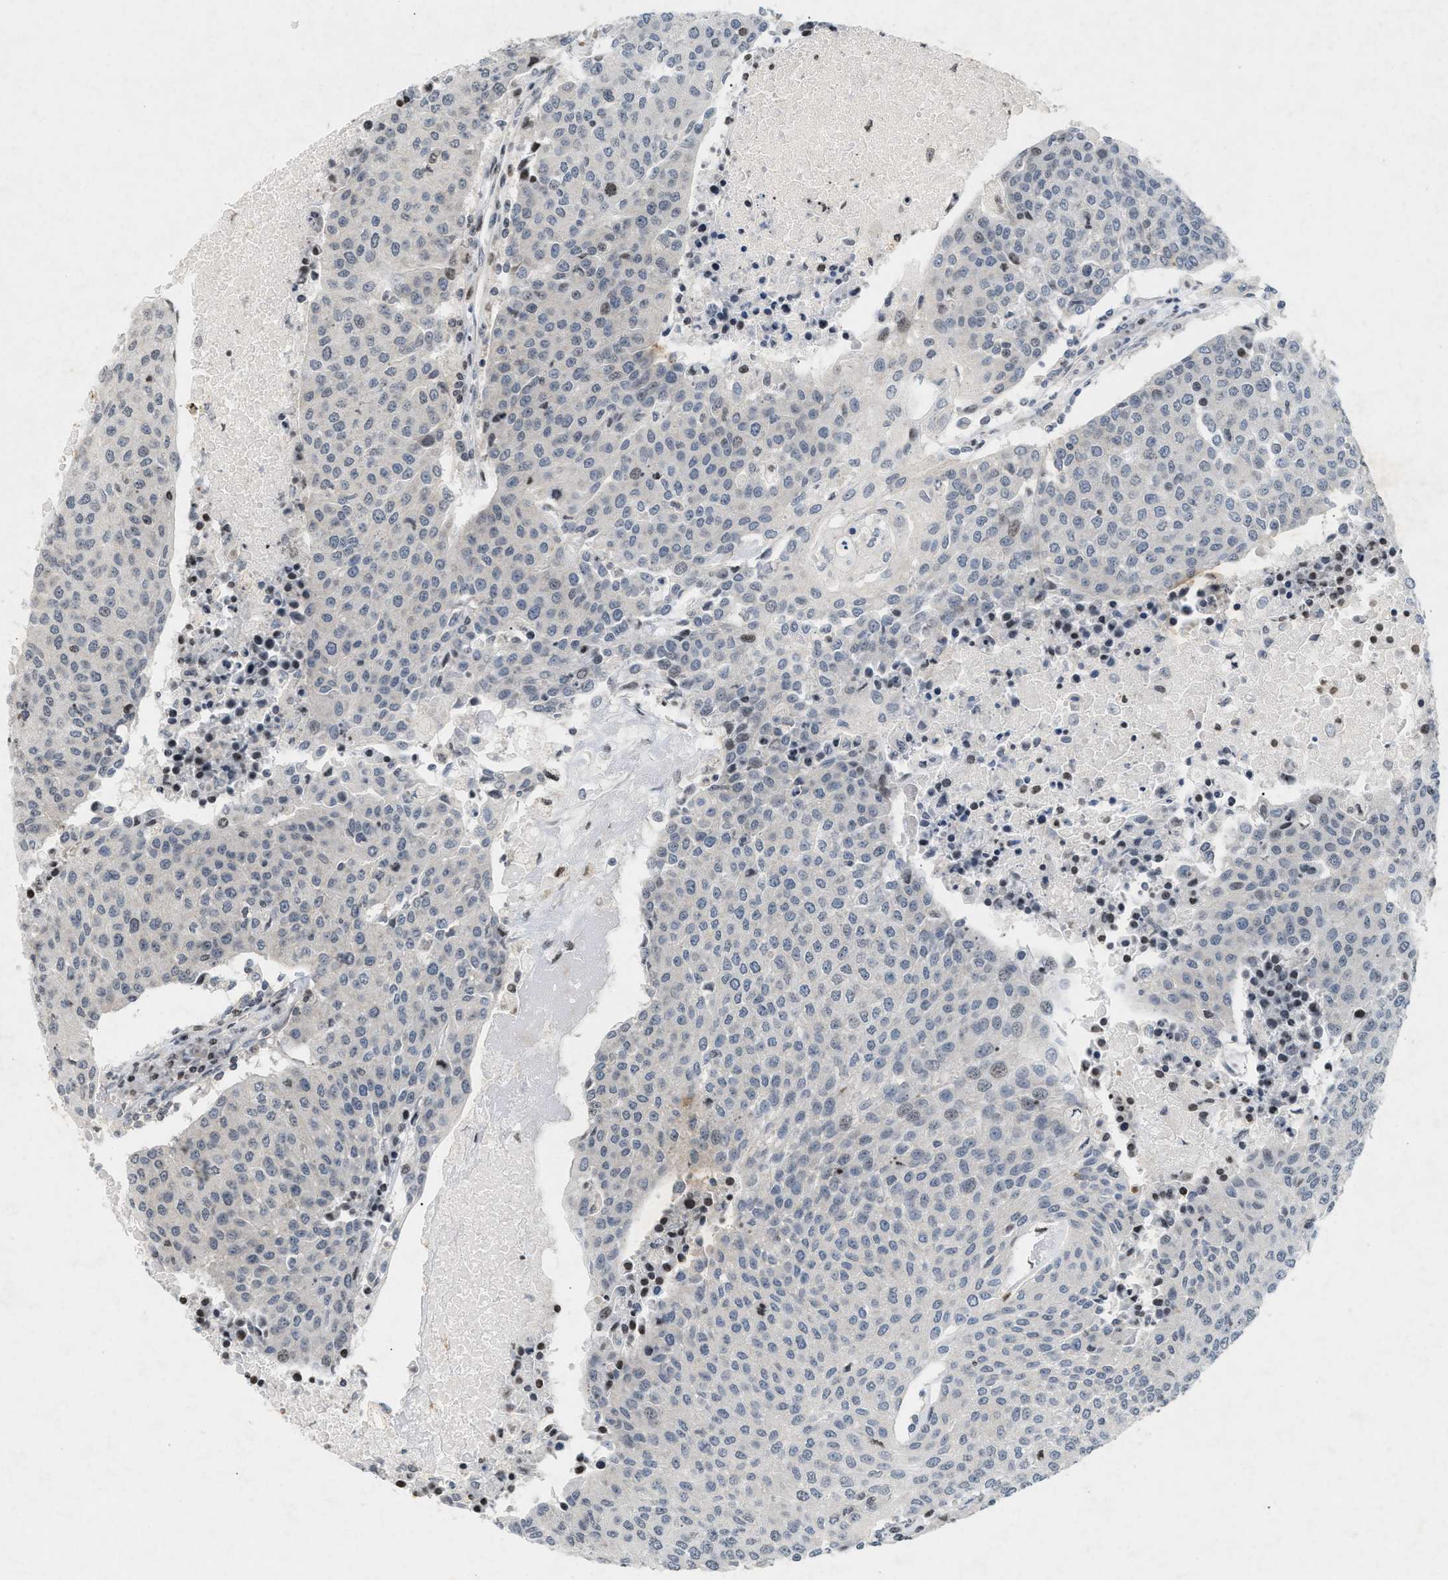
{"staining": {"intensity": "weak", "quantity": "<25%", "location": "nuclear"}, "tissue": "urothelial cancer", "cell_type": "Tumor cells", "image_type": "cancer", "snomed": [{"axis": "morphology", "description": "Urothelial carcinoma, High grade"}, {"axis": "topography", "description": "Urinary bladder"}], "caption": "Urothelial cancer stained for a protein using immunohistochemistry (IHC) shows no positivity tumor cells.", "gene": "ZPR1", "patient": {"sex": "female", "age": 85}}